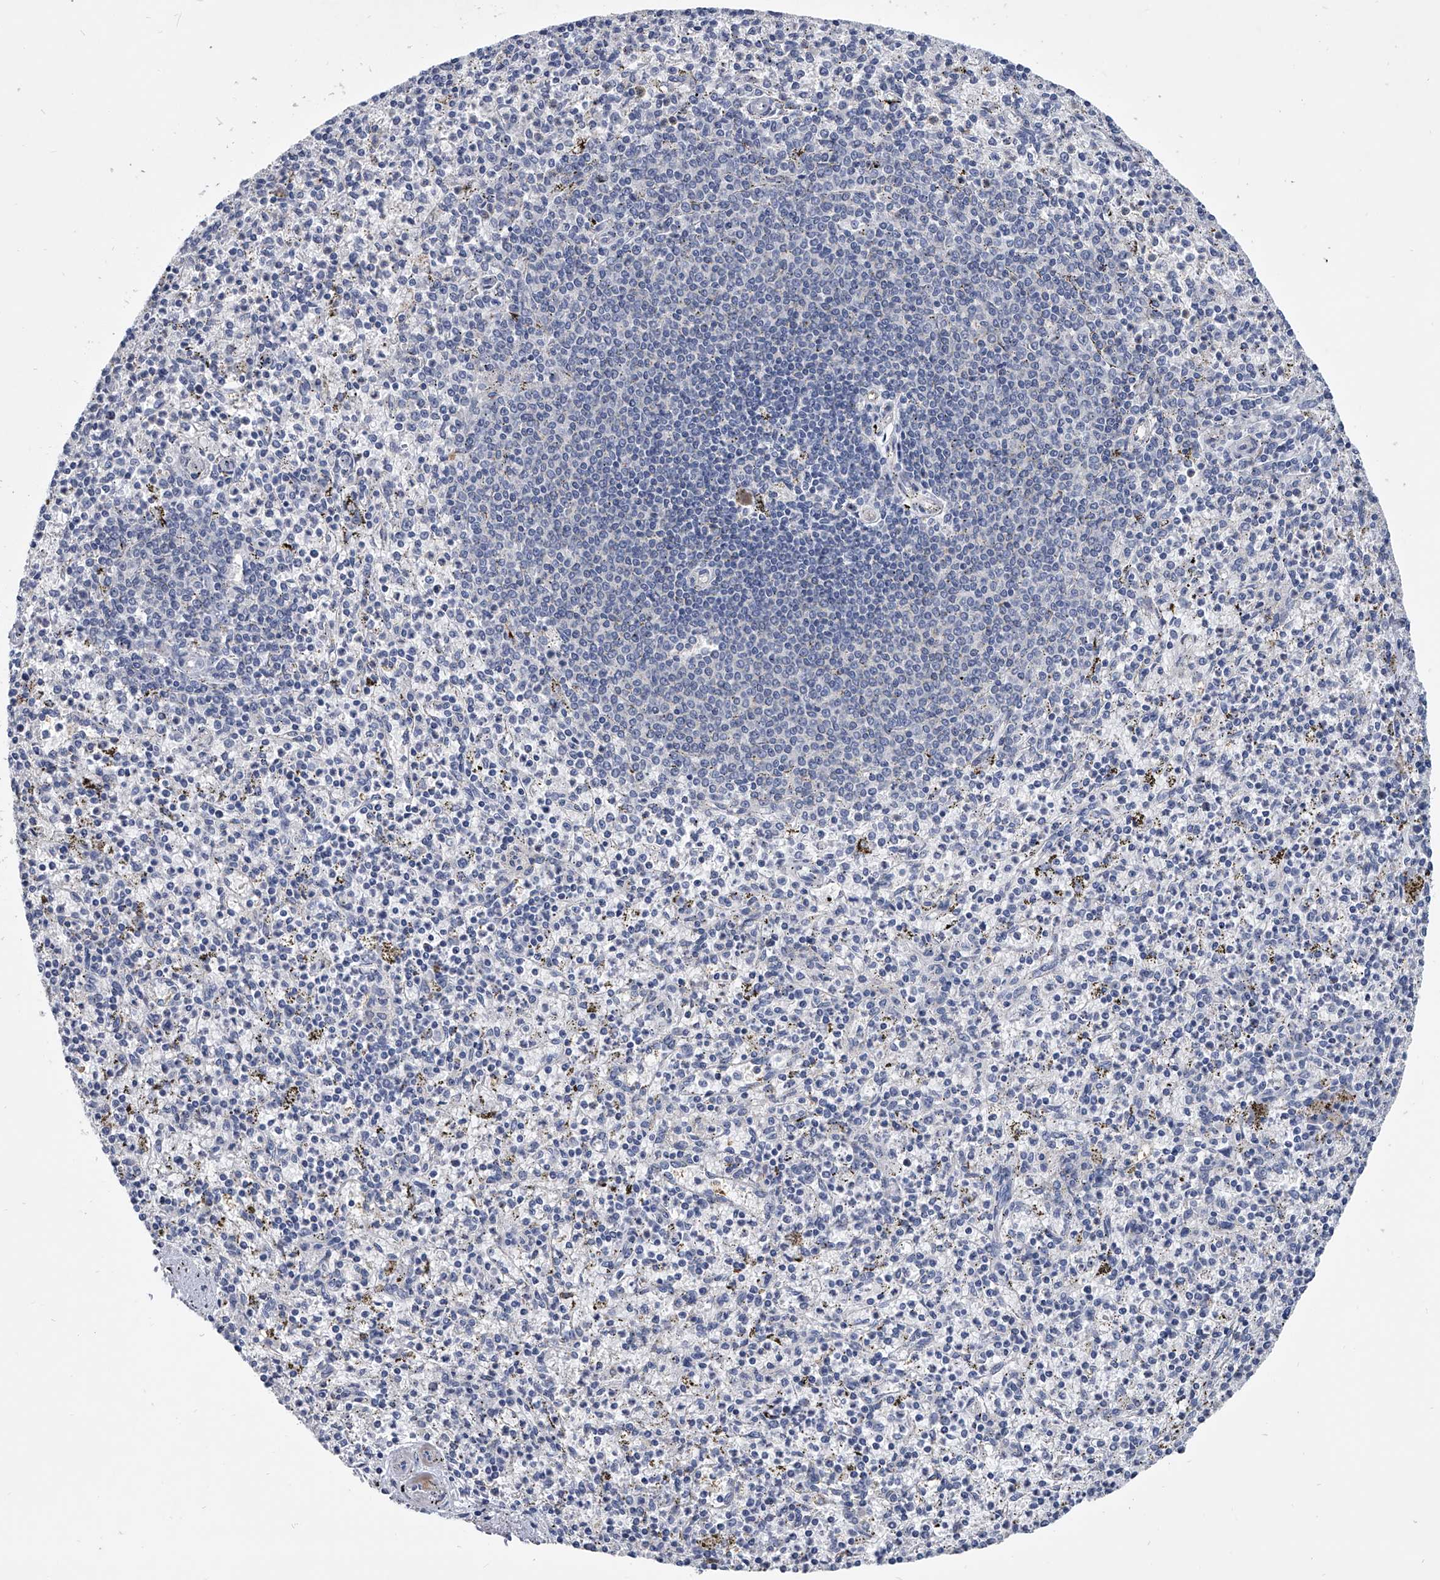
{"staining": {"intensity": "negative", "quantity": "none", "location": "none"}, "tissue": "spleen", "cell_type": "Cells in red pulp", "image_type": "normal", "snomed": [{"axis": "morphology", "description": "Normal tissue, NOS"}, {"axis": "topography", "description": "Spleen"}], "caption": "Immunohistochemistry (IHC) of unremarkable spleen demonstrates no expression in cells in red pulp.", "gene": "SPP1", "patient": {"sex": "male", "age": 72}}